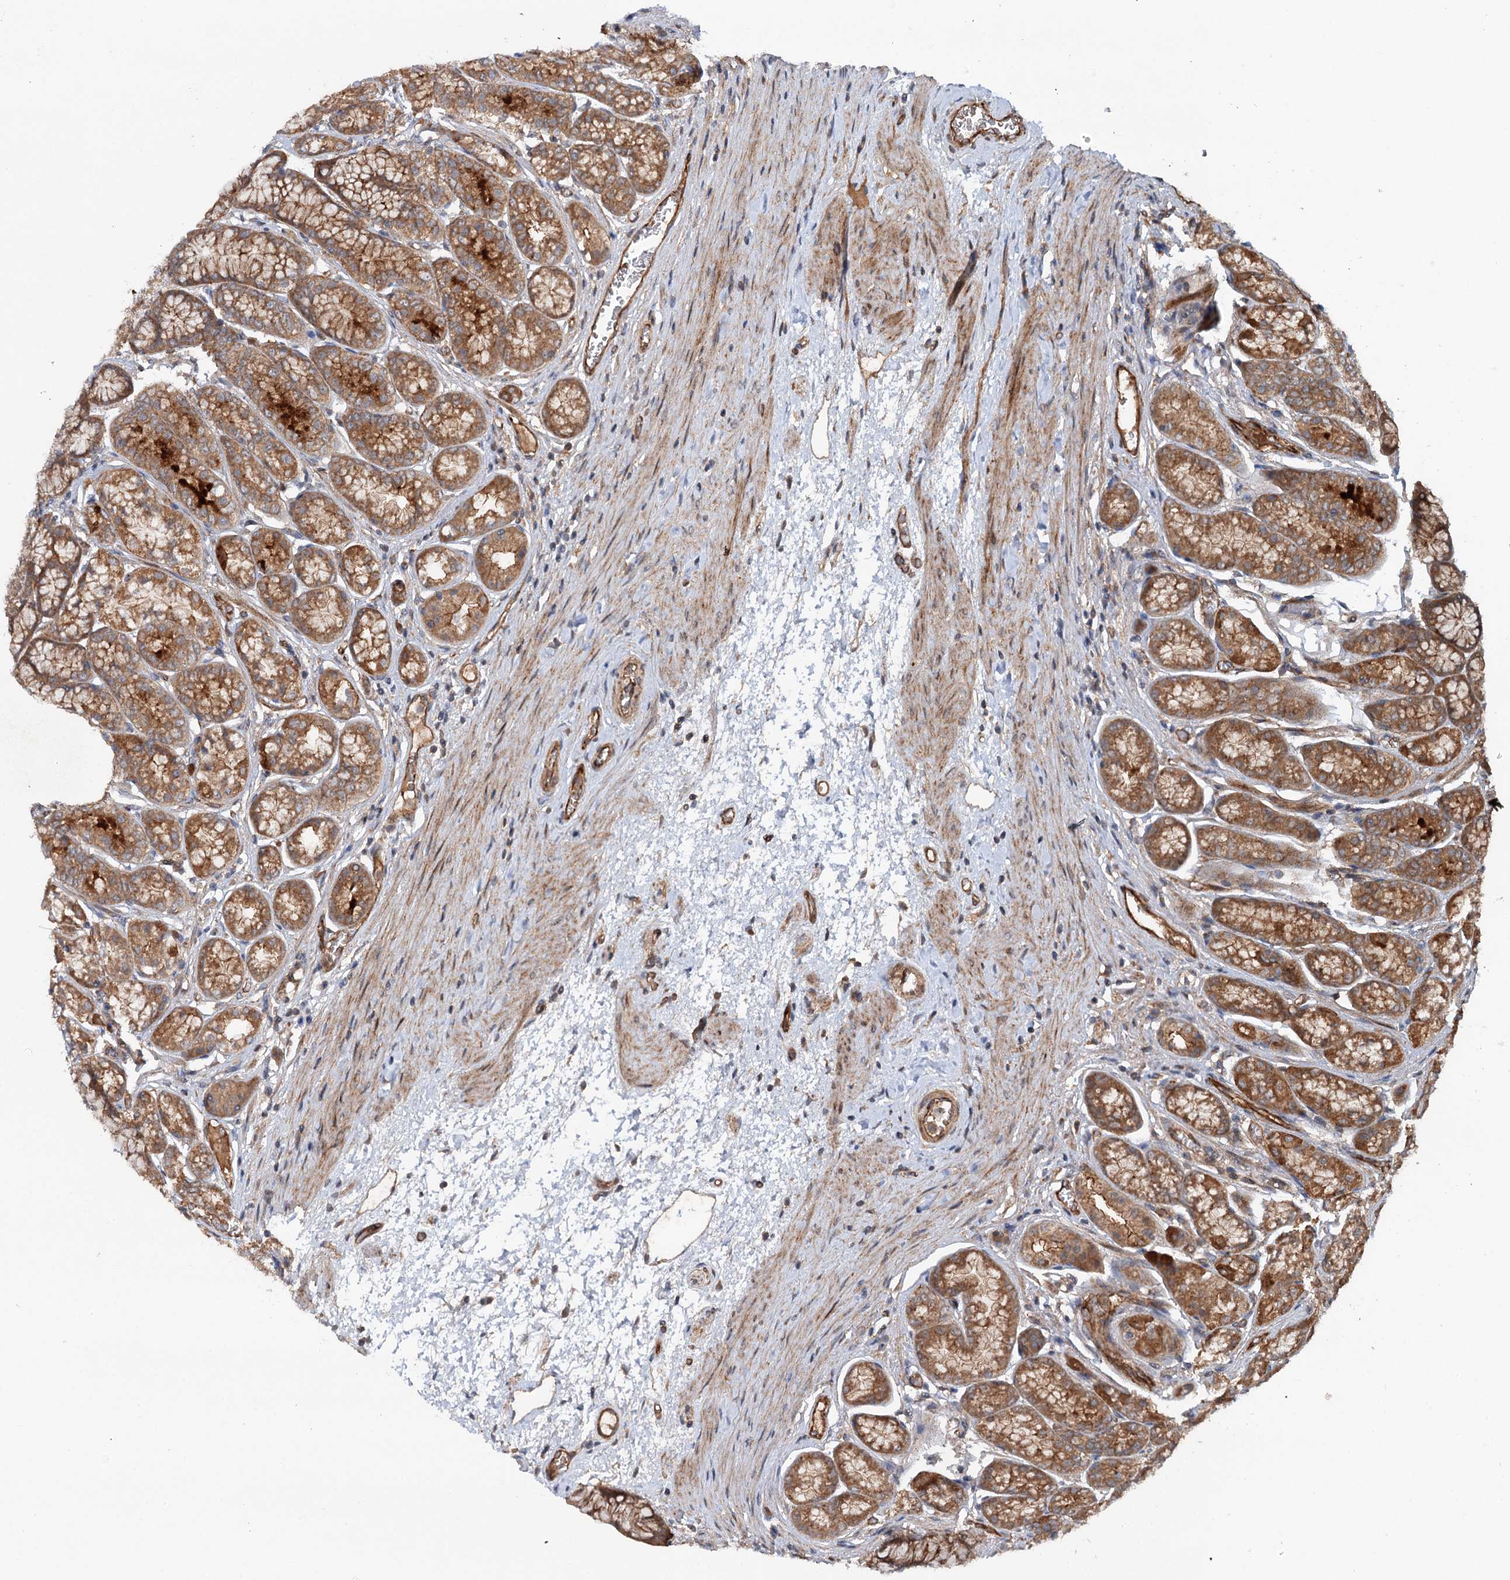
{"staining": {"intensity": "strong", "quantity": ">75%", "location": "cytoplasmic/membranous"}, "tissue": "stomach", "cell_type": "Glandular cells", "image_type": "normal", "snomed": [{"axis": "morphology", "description": "Normal tissue, NOS"}, {"axis": "morphology", "description": "Adenocarcinoma, NOS"}, {"axis": "morphology", "description": "Adenocarcinoma, High grade"}, {"axis": "topography", "description": "Stomach, upper"}, {"axis": "topography", "description": "Stomach"}], "caption": "Strong cytoplasmic/membranous positivity is appreciated in about >75% of glandular cells in benign stomach.", "gene": "ADGRG4", "patient": {"sex": "female", "age": 65}}